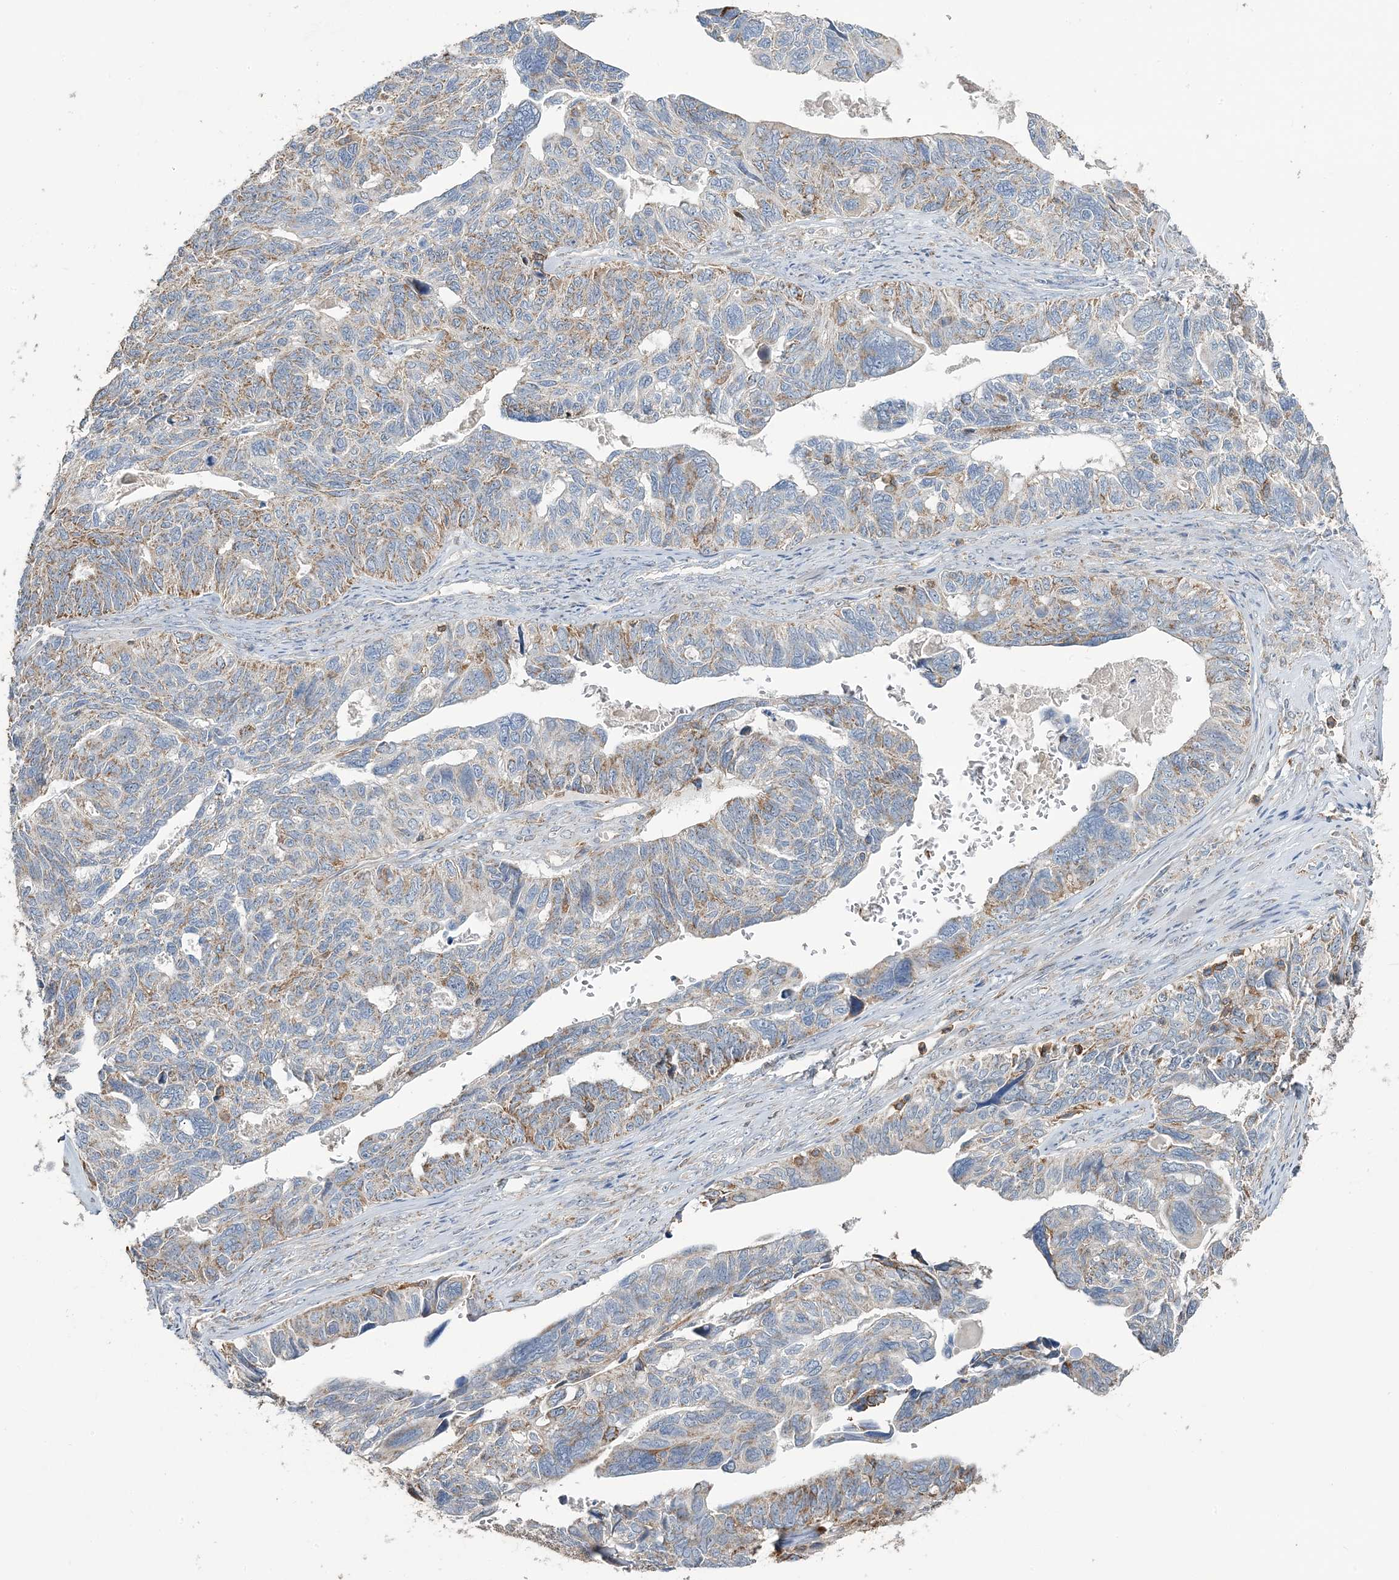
{"staining": {"intensity": "moderate", "quantity": "25%-75%", "location": "cytoplasmic/membranous"}, "tissue": "ovarian cancer", "cell_type": "Tumor cells", "image_type": "cancer", "snomed": [{"axis": "morphology", "description": "Cystadenocarcinoma, serous, NOS"}, {"axis": "topography", "description": "Ovary"}], "caption": "The photomicrograph shows staining of ovarian cancer, revealing moderate cytoplasmic/membranous protein positivity (brown color) within tumor cells.", "gene": "TMLHE", "patient": {"sex": "female", "age": 79}}